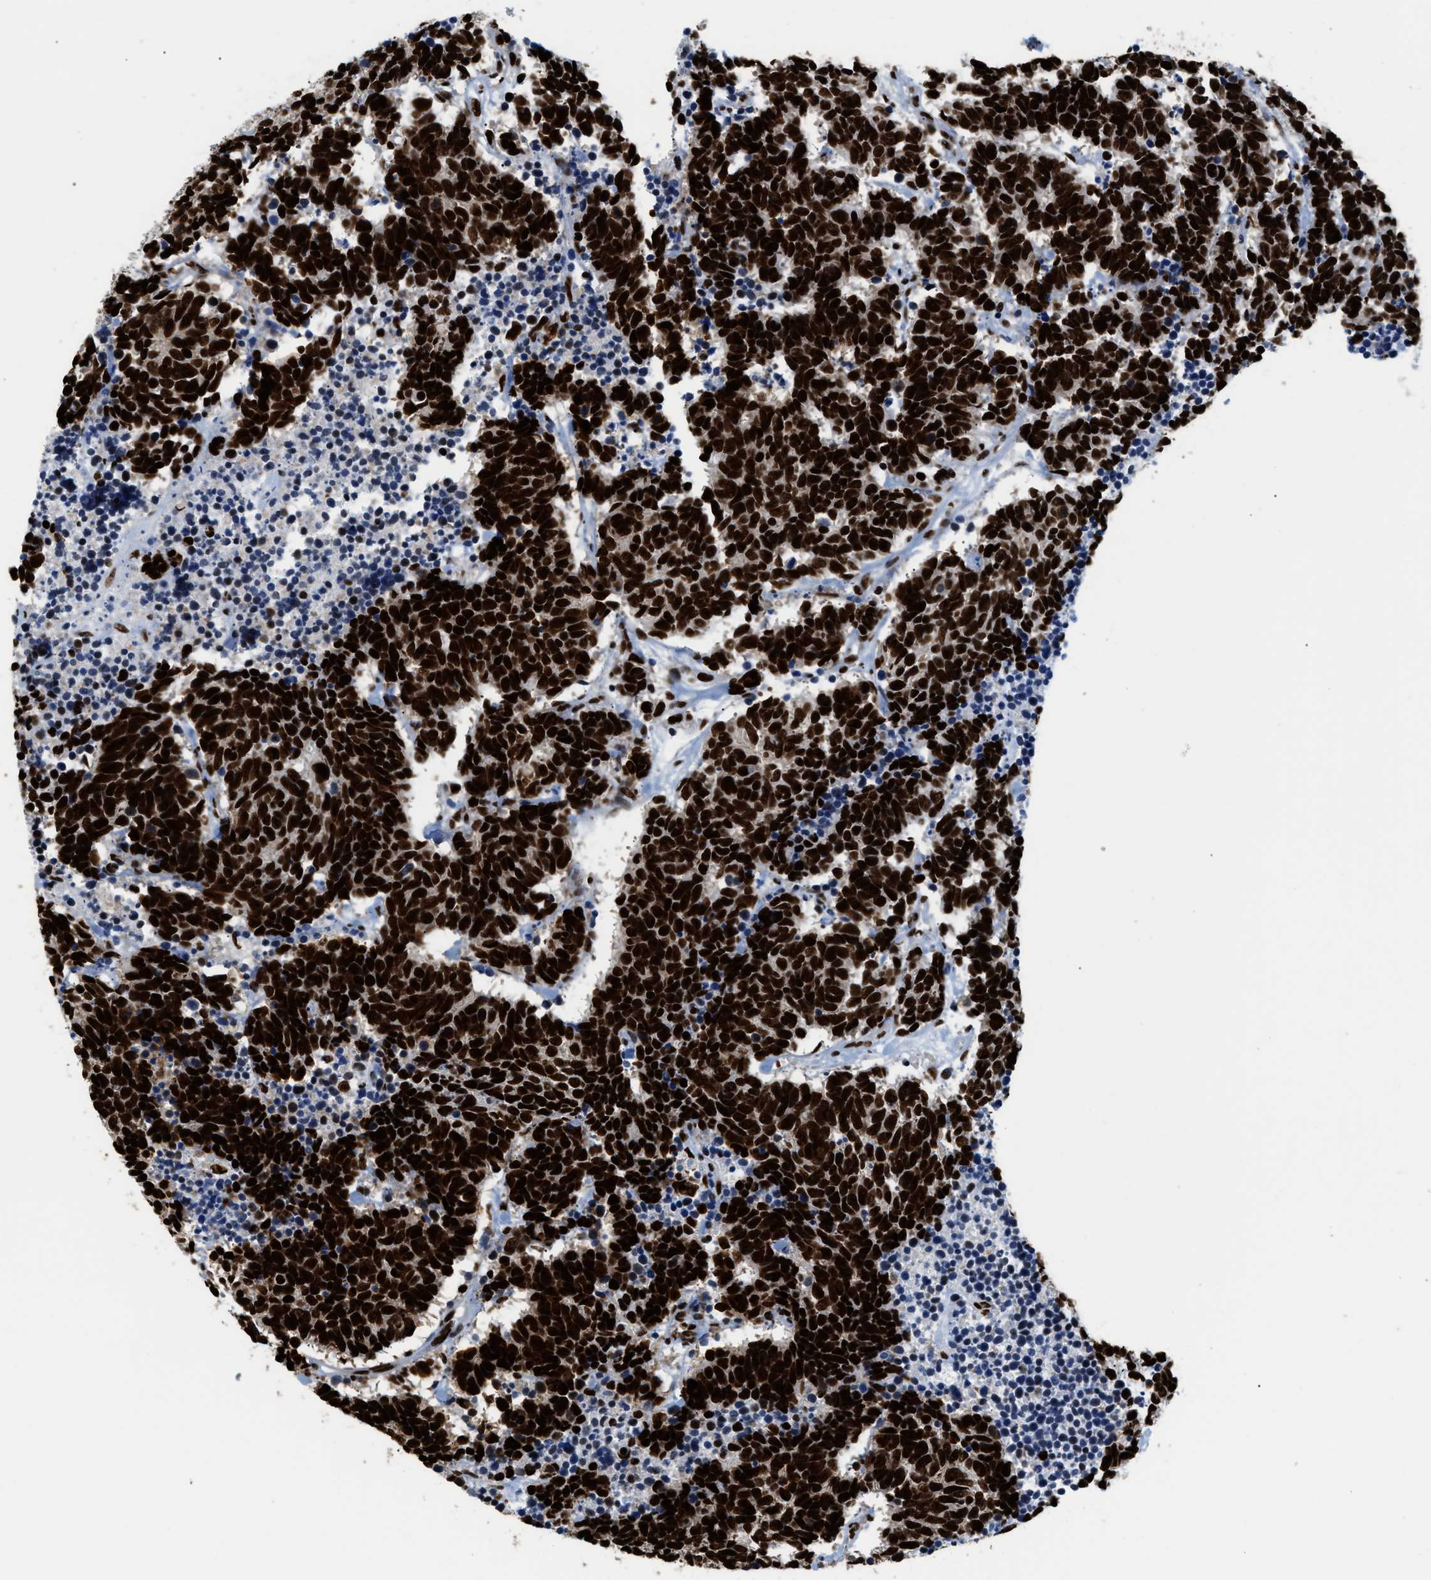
{"staining": {"intensity": "strong", "quantity": ">75%", "location": "nuclear"}, "tissue": "carcinoid", "cell_type": "Tumor cells", "image_type": "cancer", "snomed": [{"axis": "morphology", "description": "Carcinoma, NOS"}, {"axis": "morphology", "description": "Carcinoid, malignant, NOS"}, {"axis": "topography", "description": "Urinary bladder"}], "caption": "Immunohistochemical staining of carcinoid shows high levels of strong nuclear protein staining in about >75% of tumor cells.", "gene": "HNRNPM", "patient": {"sex": "male", "age": 57}}